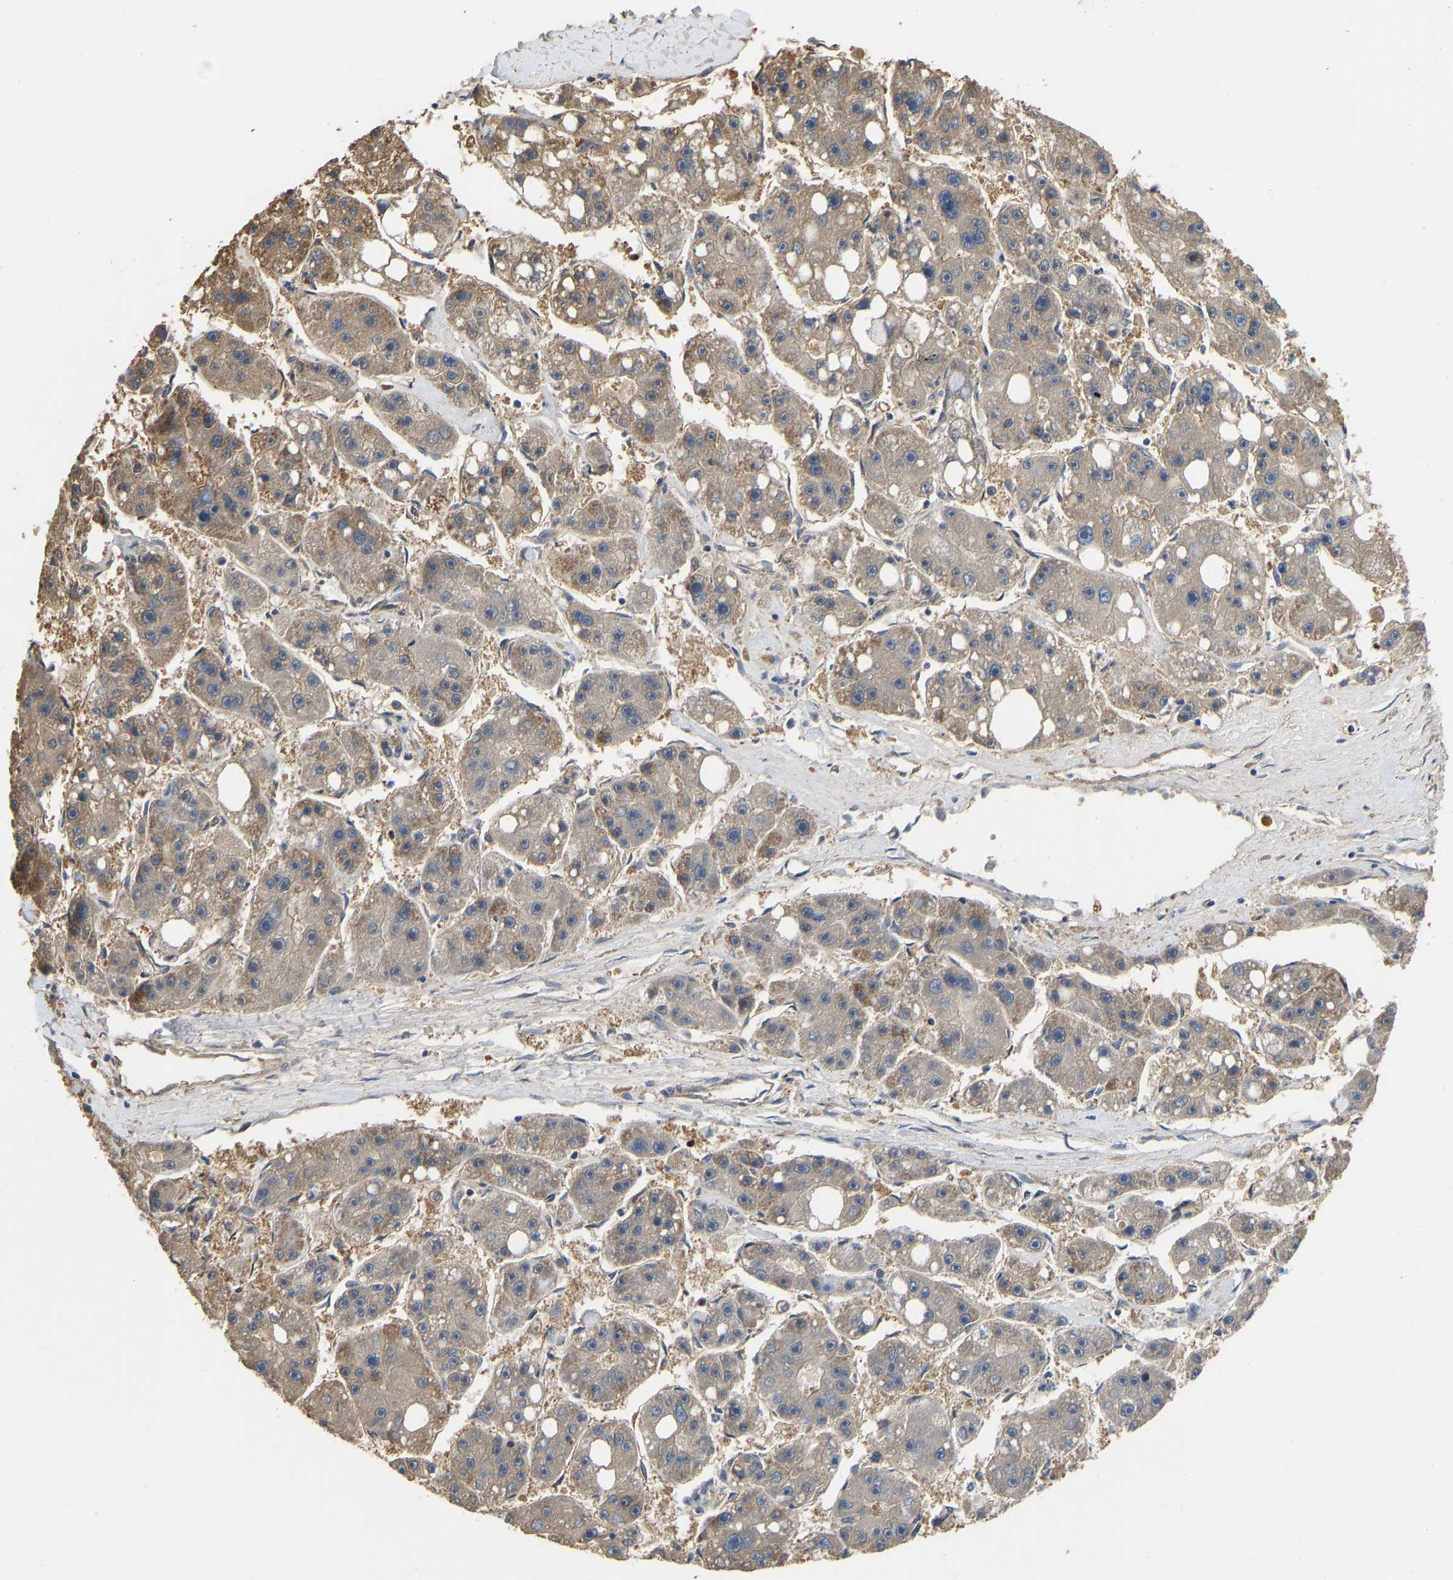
{"staining": {"intensity": "moderate", "quantity": ">75%", "location": "cytoplasmic/membranous"}, "tissue": "liver cancer", "cell_type": "Tumor cells", "image_type": "cancer", "snomed": [{"axis": "morphology", "description": "Carcinoma, Hepatocellular, NOS"}, {"axis": "topography", "description": "Liver"}], "caption": "Immunohistochemistry (IHC) (DAB (3,3'-diaminobenzidine)) staining of liver cancer exhibits moderate cytoplasmic/membranous protein staining in about >75% of tumor cells.", "gene": "FLNB", "patient": {"sex": "female", "age": 61}}